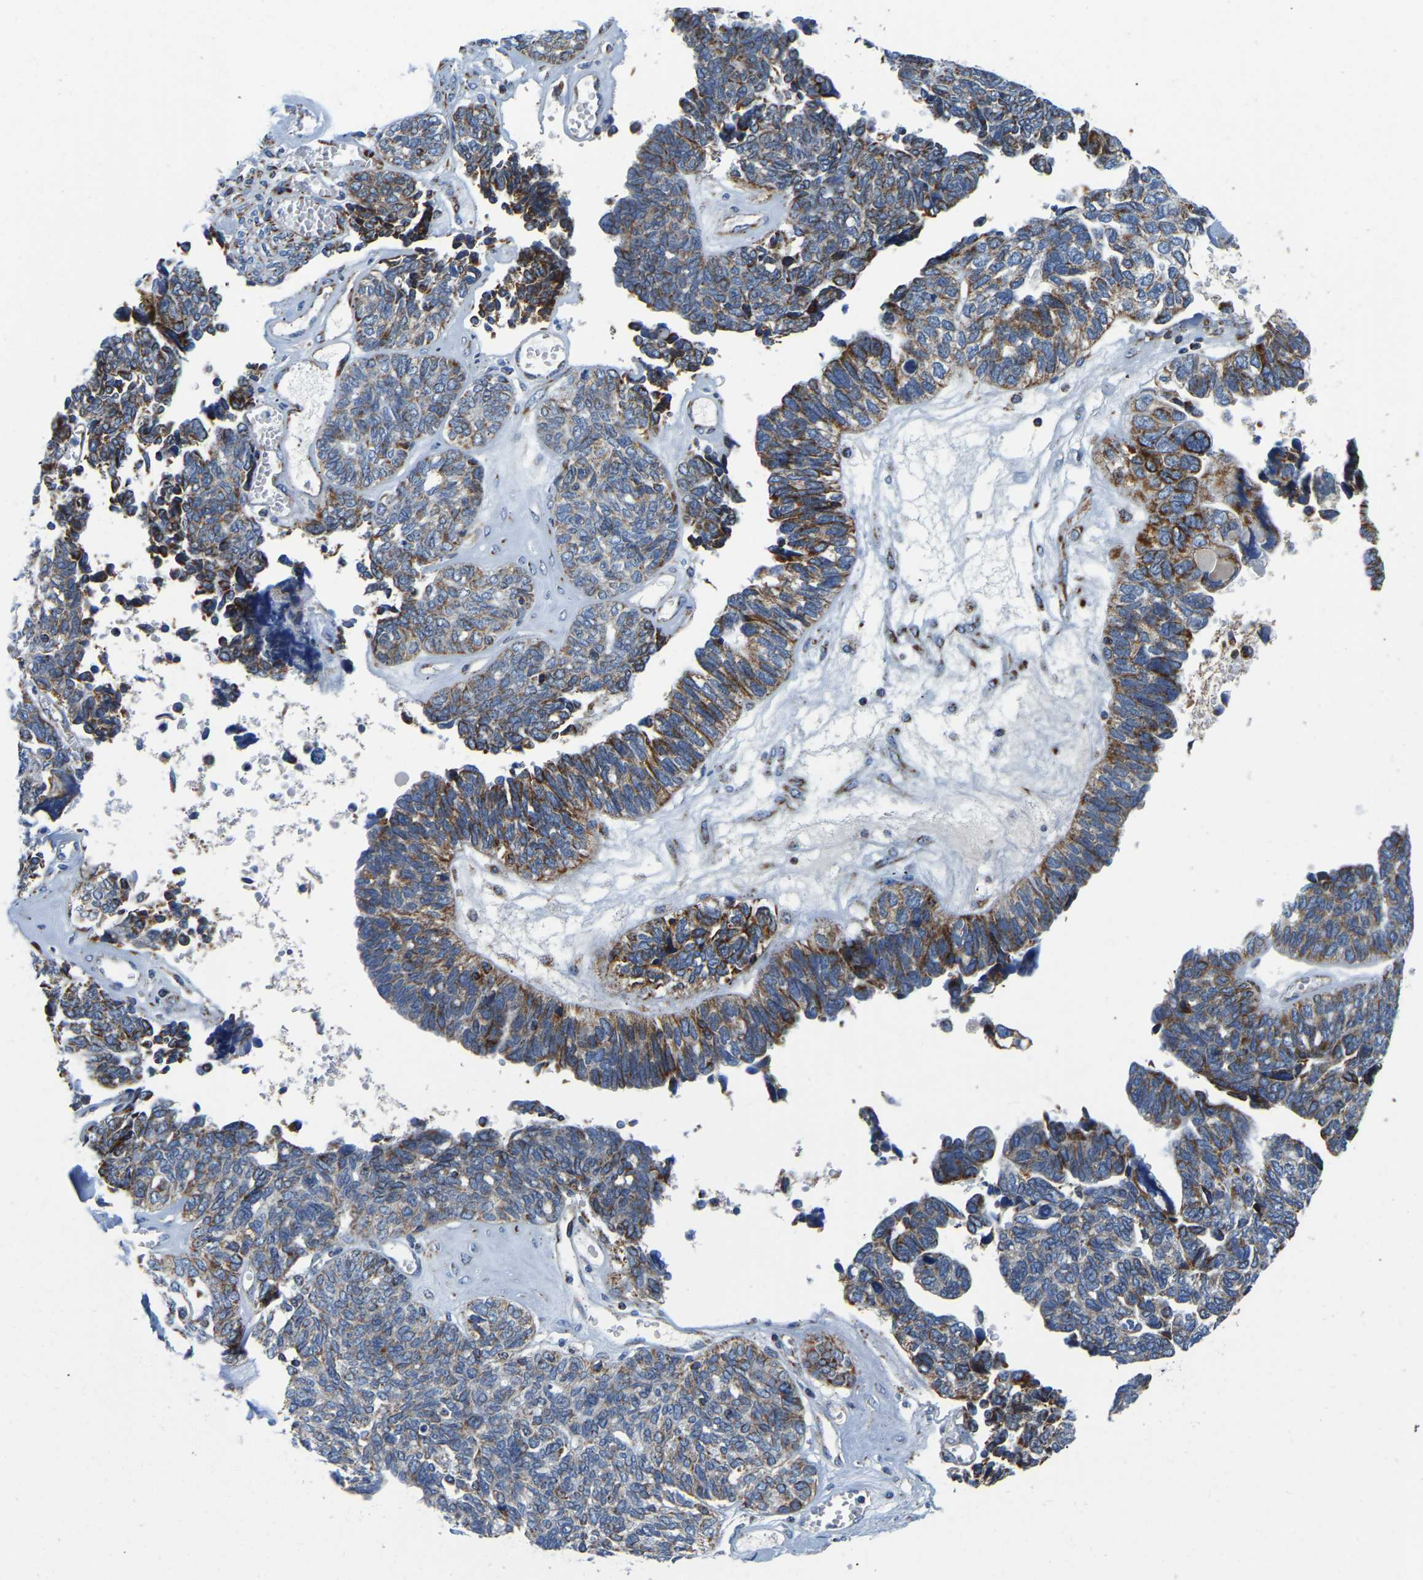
{"staining": {"intensity": "moderate", "quantity": "25%-75%", "location": "cytoplasmic/membranous"}, "tissue": "ovarian cancer", "cell_type": "Tumor cells", "image_type": "cancer", "snomed": [{"axis": "morphology", "description": "Cystadenocarcinoma, serous, NOS"}, {"axis": "topography", "description": "Ovary"}], "caption": "The micrograph displays staining of ovarian cancer (serous cystadenocarcinoma), revealing moderate cytoplasmic/membranous protein expression (brown color) within tumor cells.", "gene": "SFXN1", "patient": {"sex": "female", "age": 79}}